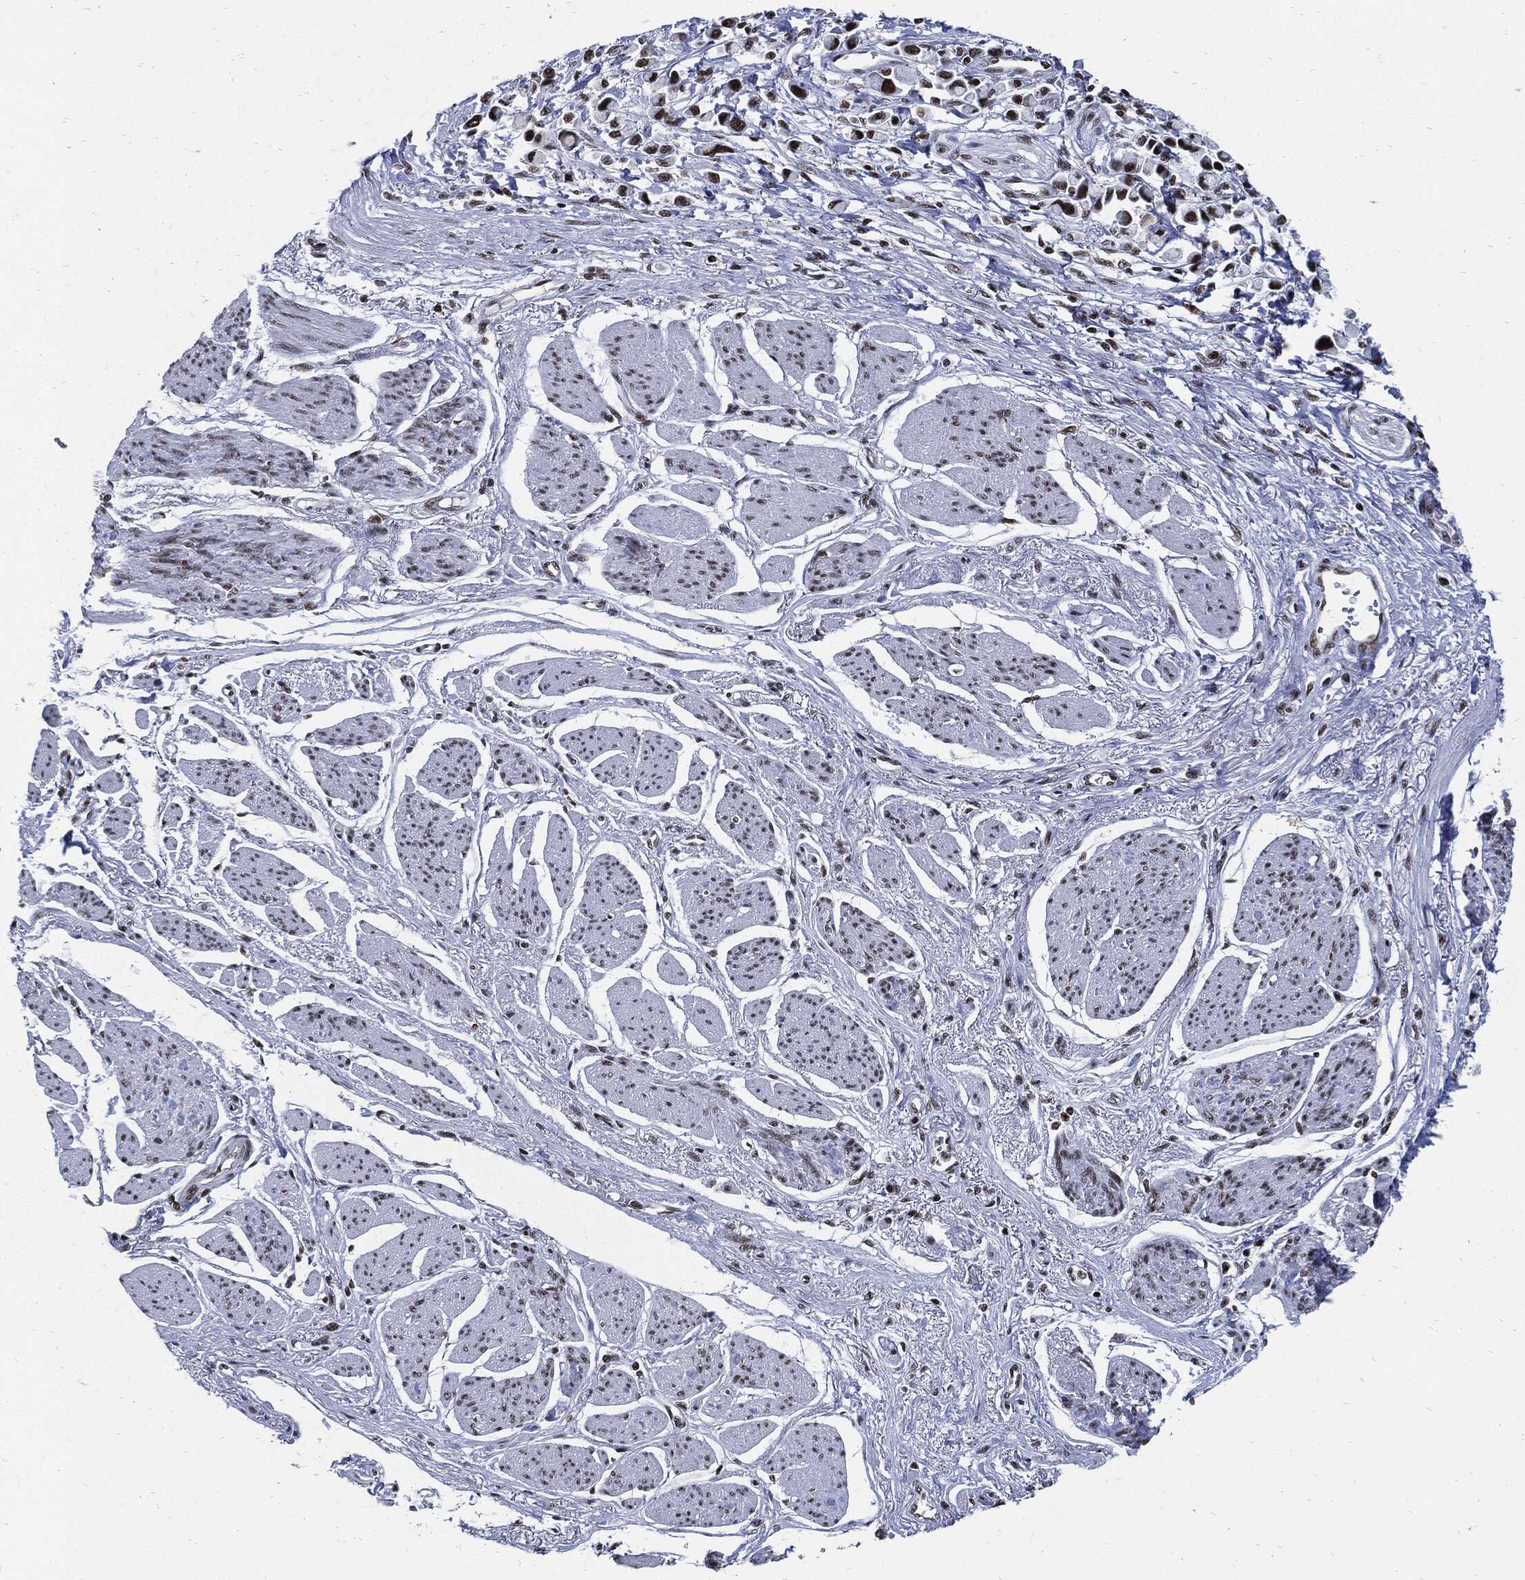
{"staining": {"intensity": "strong", "quantity": "25%-75%", "location": "nuclear"}, "tissue": "stomach cancer", "cell_type": "Tumor cells", "image_type": "cancer", "snomed": [{"axis": "morphology", "description": "Adenocarcinoma, NOS"}, {"axis": "topography", "description": "Stomach"}], "caption": "Protein expression analysis of human stomach cancer reveals strong nuclear expression in approximately 25%-75% of tumor cells.", "gene": "TERF2", "patient": {"sex": "female", "age": 81}}